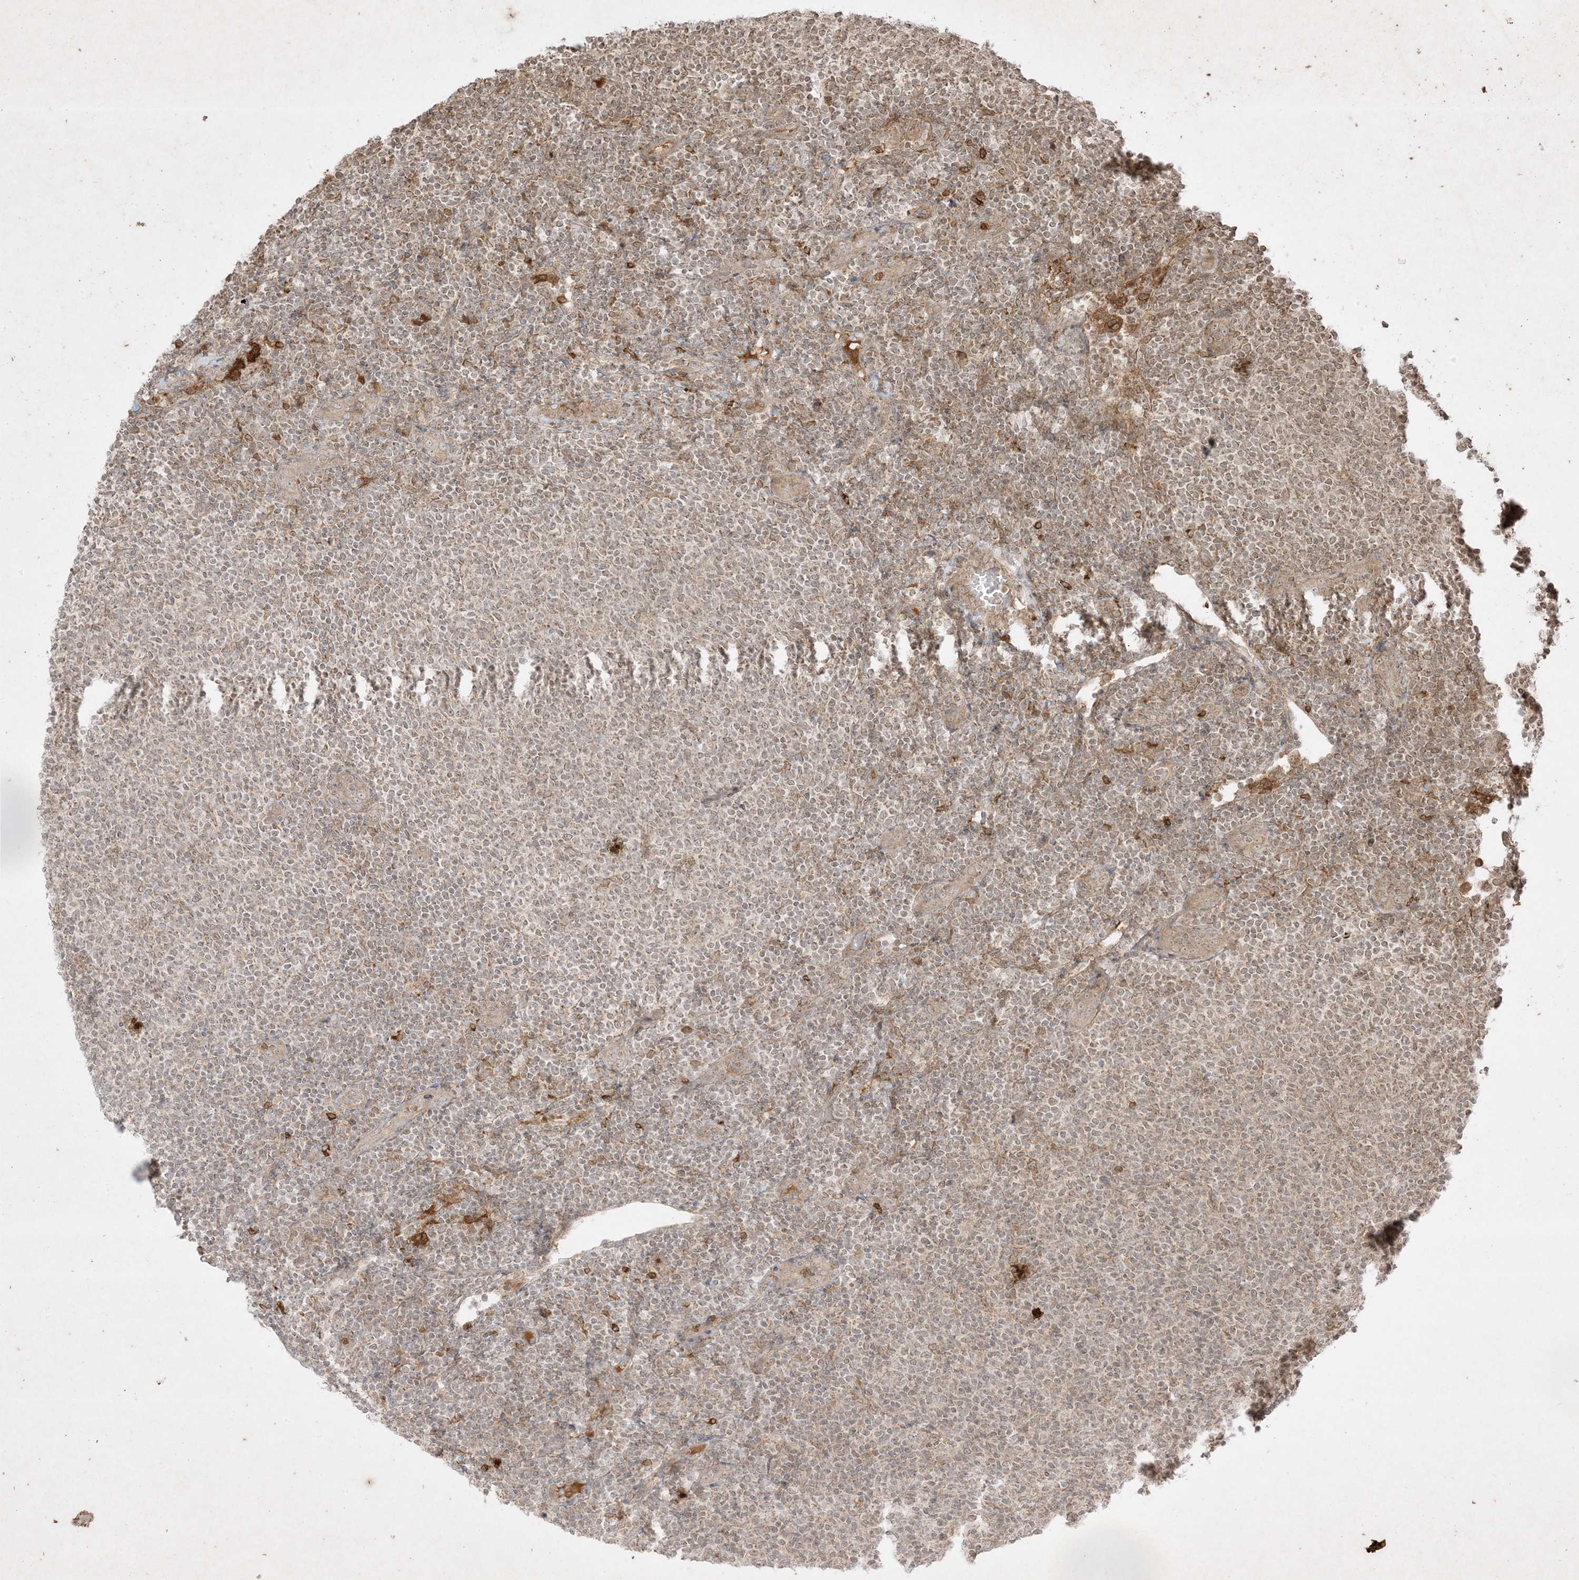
{"staining": {"intensity": "weak", "quantity": "25%-75%", "location": "cytoplasmic/membranous"}, "tissue": "lymphoma", "cell_type": "Tumor cells", "image_type": "cancer", "snomed": [{"axis": "morphology", "description": "Malignant lymphoma, non-Hodgkin's type, Low grade"}, {"axis": "topography", "description": "Lymph node"}], "caption": "A brown stain shows weak cytoplasmic/membranous staining of a protein in low-grade malignant lymphoma, non-Hodgkin's type tumor cells.", "gene": "PTK6", "patient": {"sex": "male", "age": 66}}